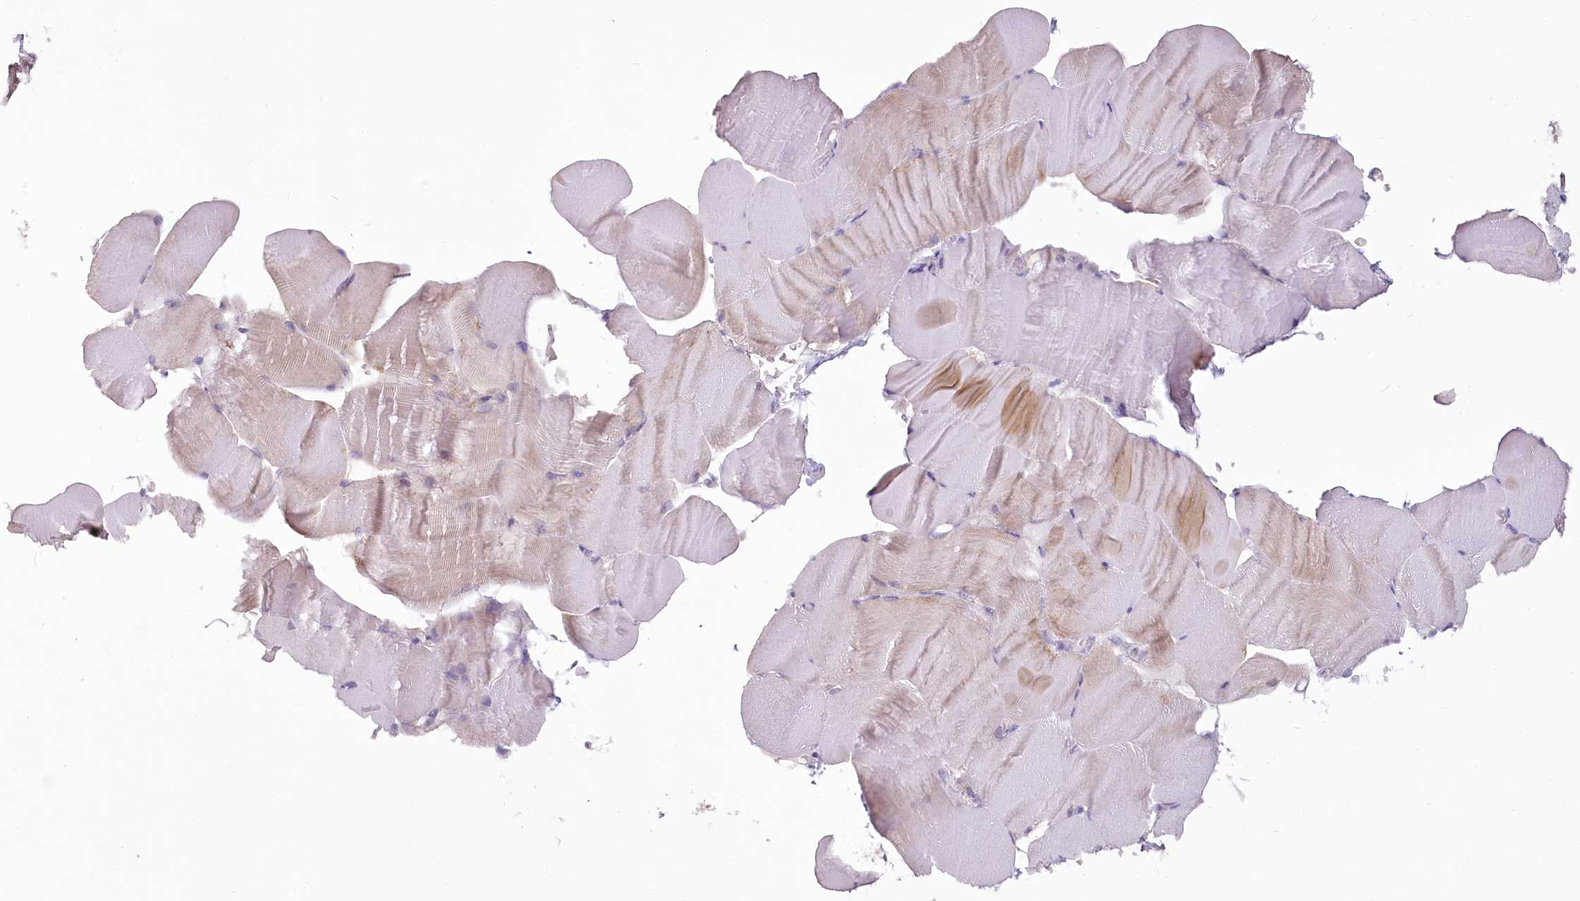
{"staining": {"intensity": "weak", "quantity": "<25%", "location": "cytoplasmic/membranous"}, "tissue": "skeletal muscle", "cell_type": "Myocytes", "image_type": "normal", "snomed": [{"axis": "morphology", "description": "Normal tissue, NOS"}, {"axis": "topography", "description": "Skeletal muscle"}, {"axis": "topography", "description": "Parathyroid gland"}], "caption": "IHC photomicrograph of benign human skeletal muscle stained for a protein (brown), which demonstrates no expression in myocytes. (IHC, brightfield microscopy, high magnification).", "gene": "USP11", "patient": {"sex": "female", "age": 37}}